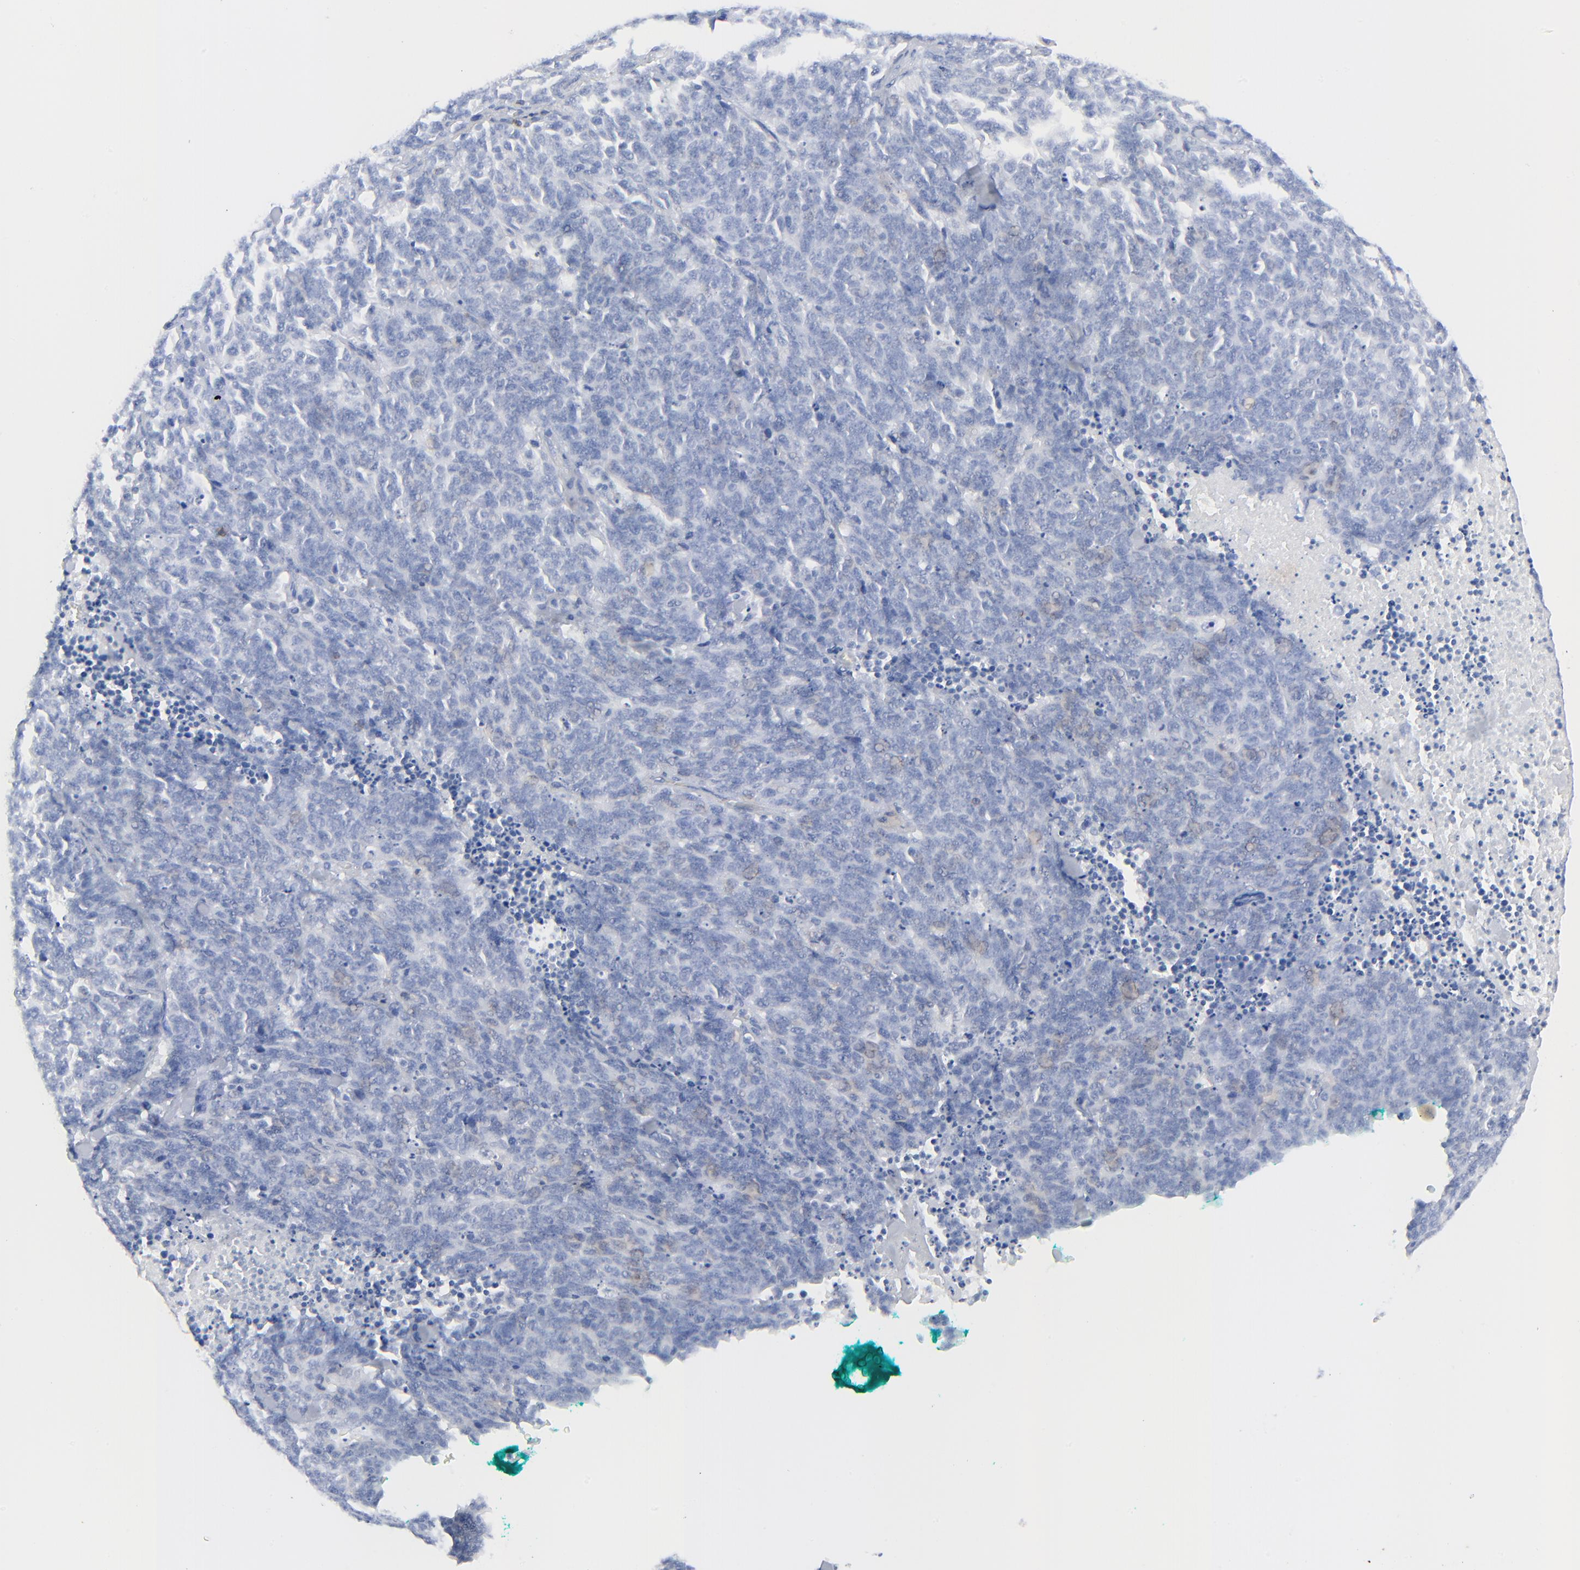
{"staining": {"intensity": "negative", "quantity": "none", "location": "none"}, "tissue": "lung cancer", "cell_type": "Tumor cells", "image_type": "cancer", "snomed": [{"axis": "morphology", "description": "Neoplasm, malignant, NOS"}, {"axis": "topography", "description": "Lung"}], "caption": "Image shows no protein positivity in tumor cells of malignant neoplasm (lung) tissue. (DAB immunohistochemistry with hematoxylin counter stain).", "gene": "LCK", "patient": {"sex": "female", "age": 58}}